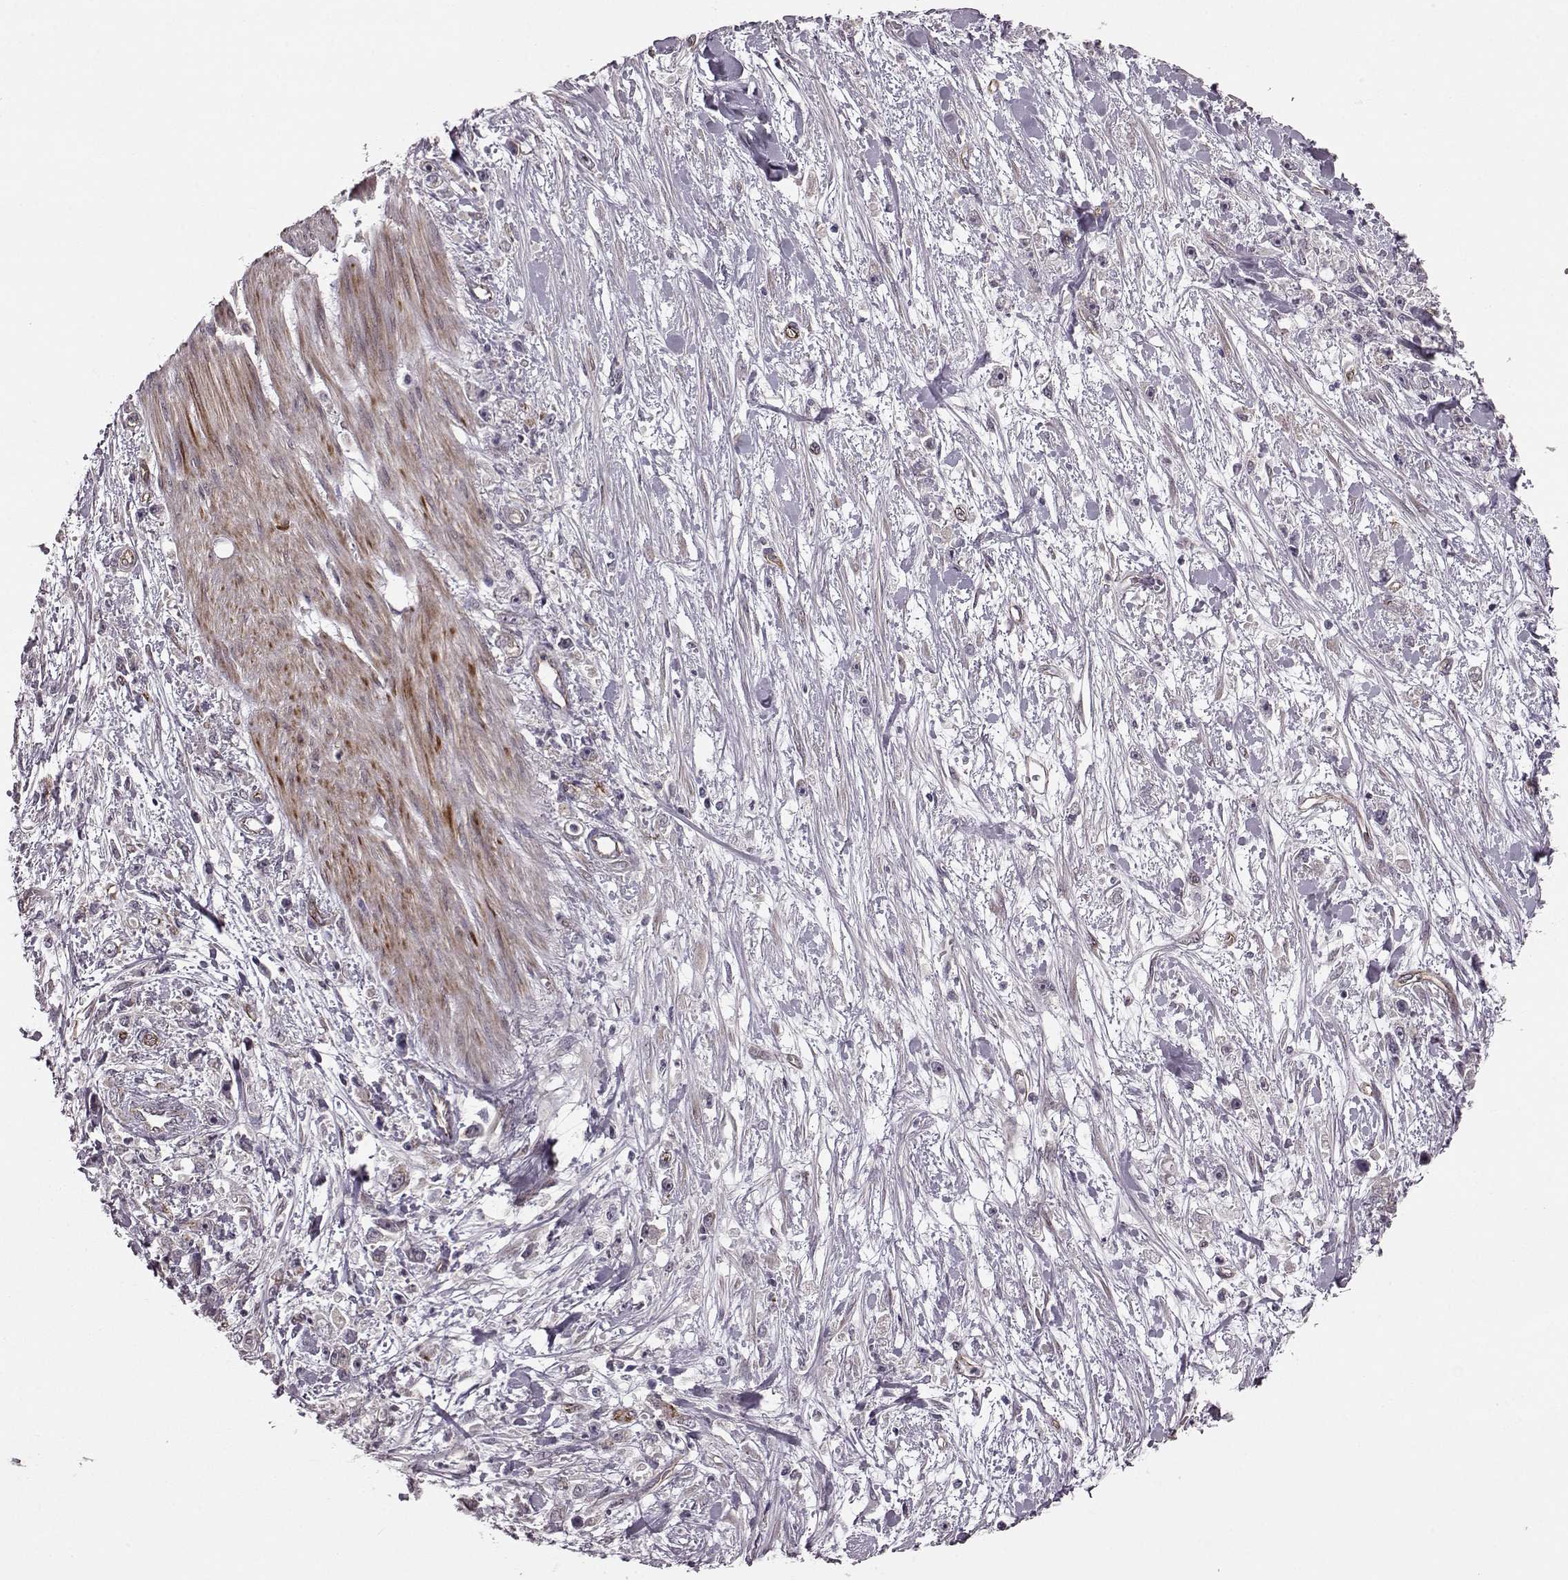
{"staining": {"intensity": "negative", "quantity": "none", "location": "none"}, "tissue": "stomach cancer", "cell_type": "Tumor cells", "image_type": "cancer", "snomed": [{"axis": "morphology", "description": "Adenocarcinoma, NOS"}, {"axis": "topography", "description": "Stomach"}], "caption": "High magnification brightfield microscopy of stomach cancer stained with DAB (3,3'-diaminobenzidine) (brown) and counterstained with hematoxylin (blue): tumor cells show no significant expression.", "gene": "SYNPO", "patient": {"sex": "female", "age": 59}}